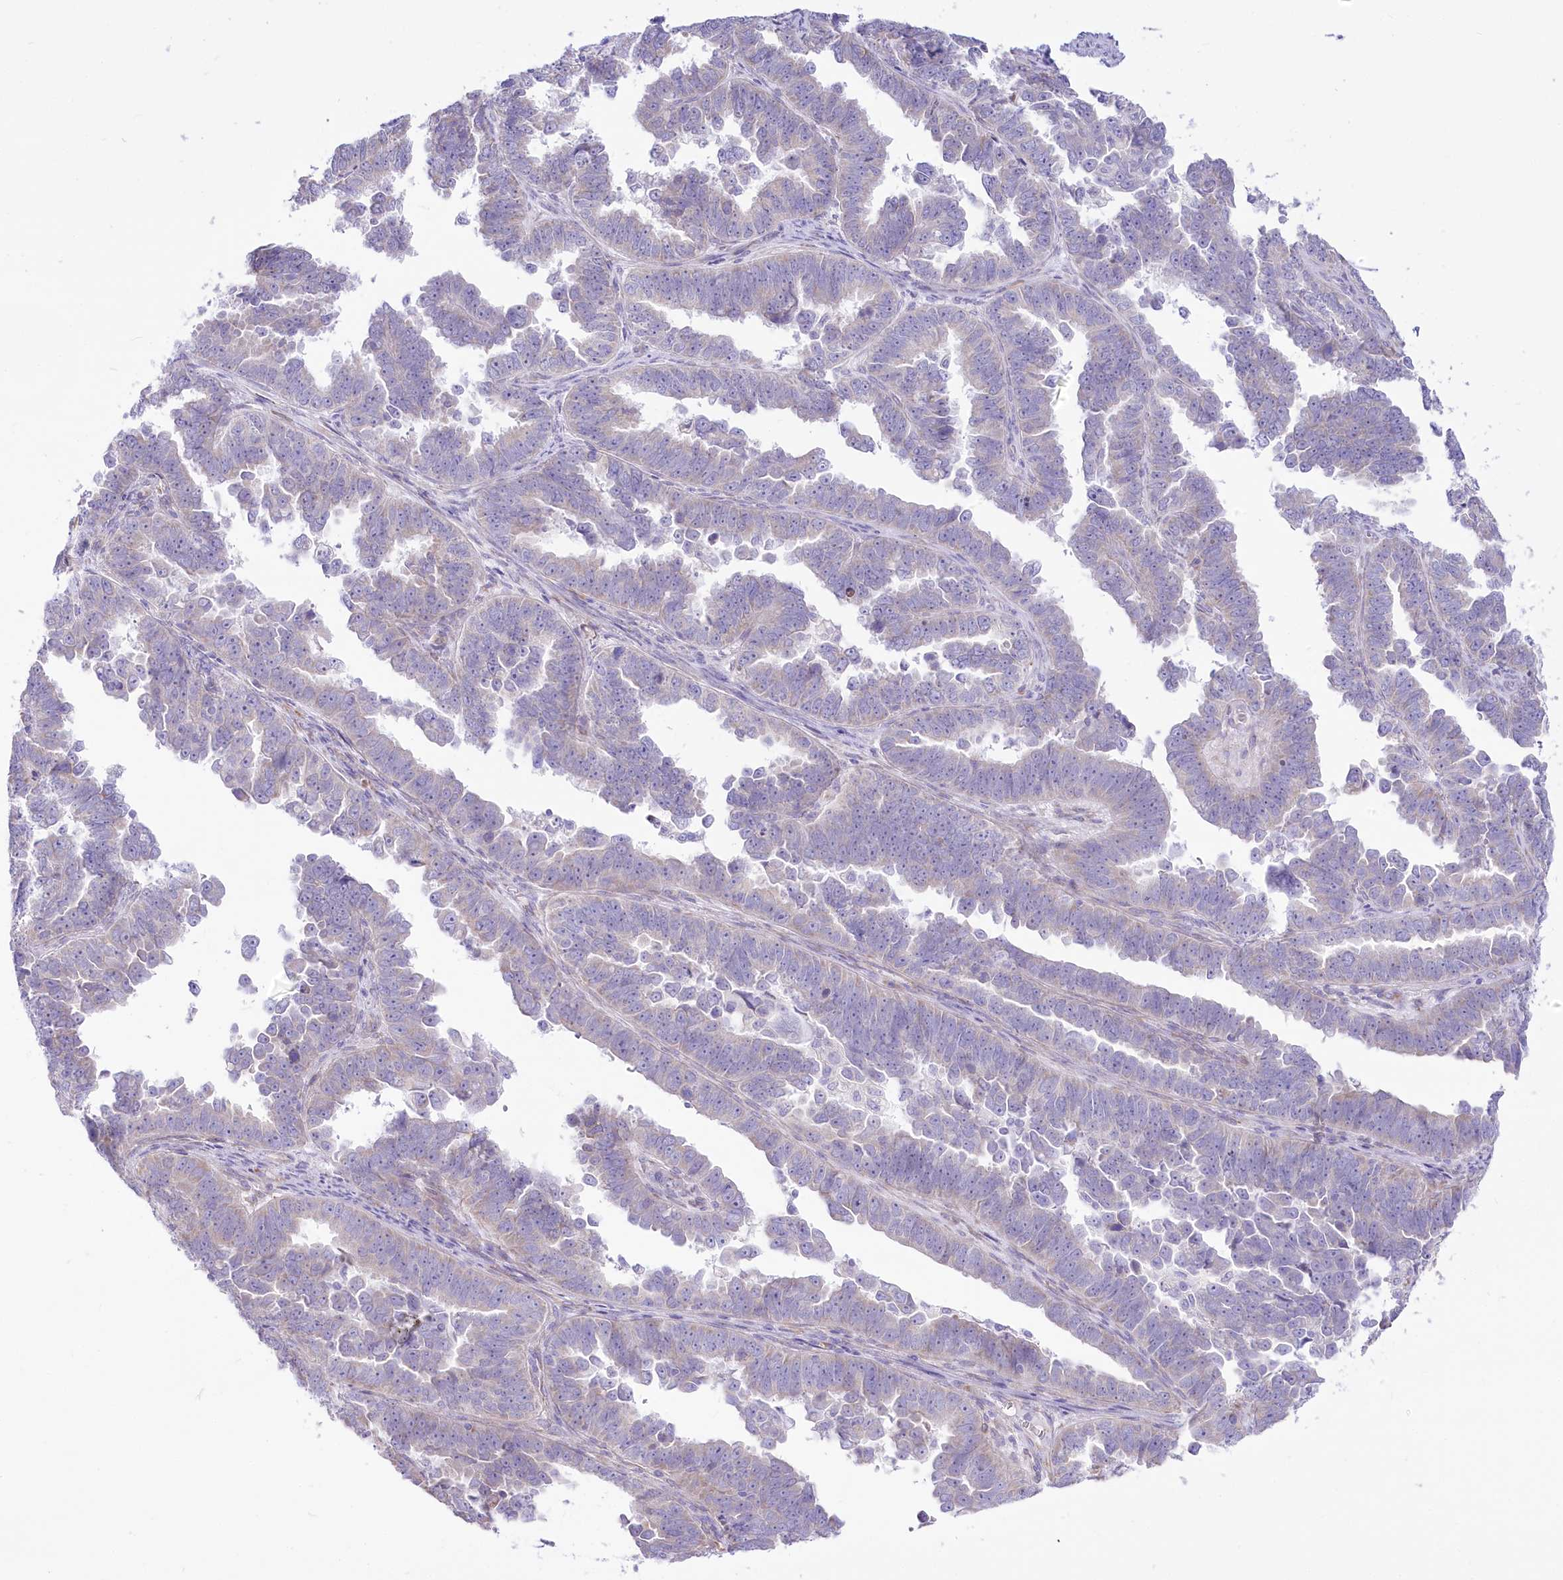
{"staining": {"intensity": "negative", "quantity": "none", "location": "none"}, "tissue": "endometrial cancer", "cell_type": "Tumor cells", "image_type": "cancer", "snomed": [{"axis": "morphology", "description": "Adenocarcinoma, NOS"}, {"axis": "topography", "description": "Endometrium"}], "caption": "High magnification brightfield microscopy of endometrial cancer stained with DAB (brown) and counterstained with hematoxylin (blue): tumor cells show no significant expression. The staining is performed using DAB brown chromogen with nuclei counter-stained in using hematoxylin.", "gene": "STT3B", "patient": {"sex": "female", "age": 75}}